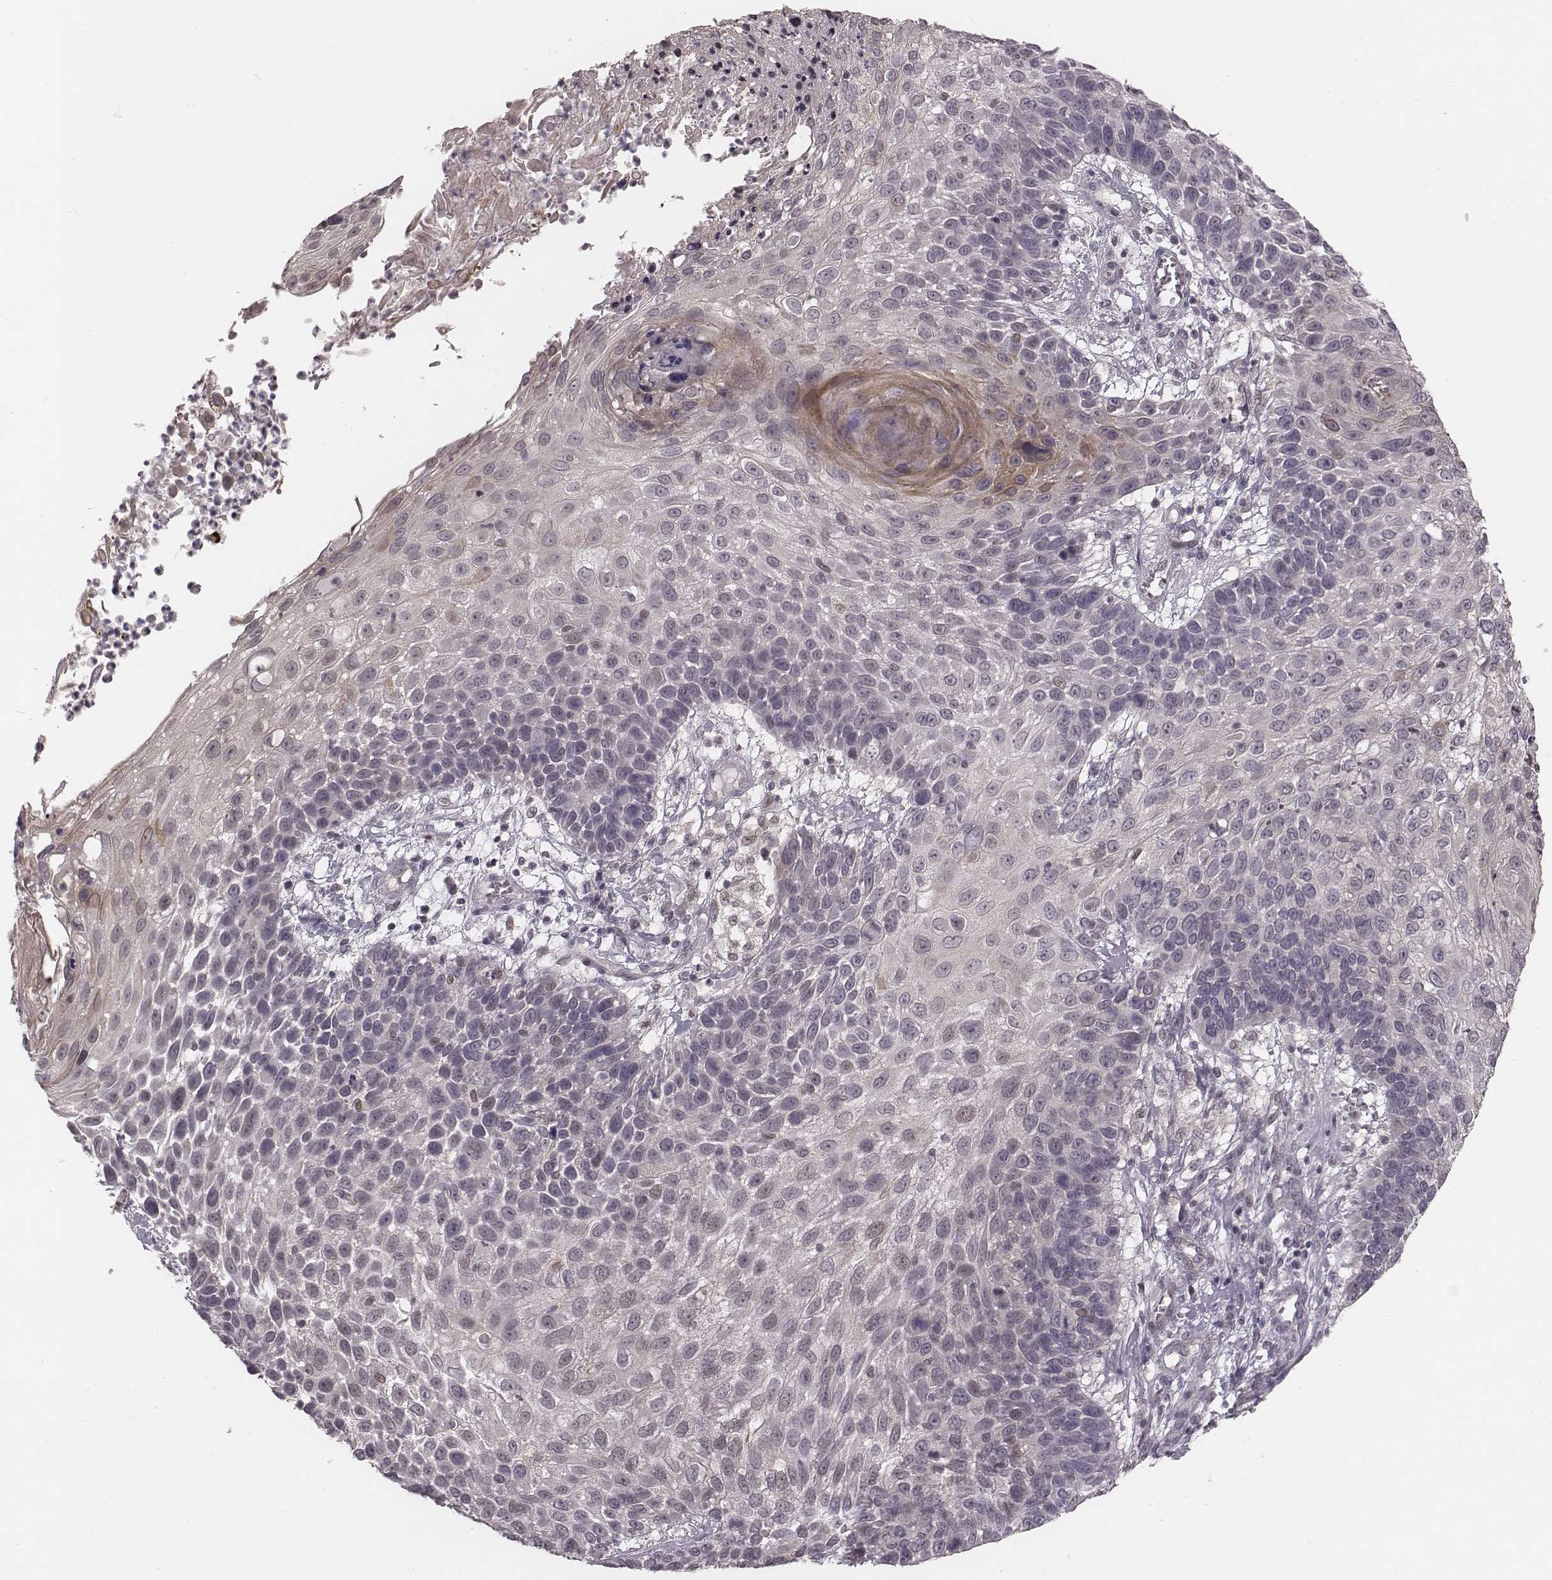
{"staining": {"intensity": "negative", "quantity": "none", "location": "none"}, "tissue": "skin cancer", "cell_type": "Tumor cells", "image_type": "cancer", "snomed": [{"axis": "morphology", "description": "Squamous cell carcinoma, NOS"}, {"axis": "topography", "description": "Skin"}], "caption": "Tumor cells are negative for protein expression in human skin cancer (squamous cell carcinoma).", "gene": "IQCG", "patient": {"sex": "male", "age": 92}}